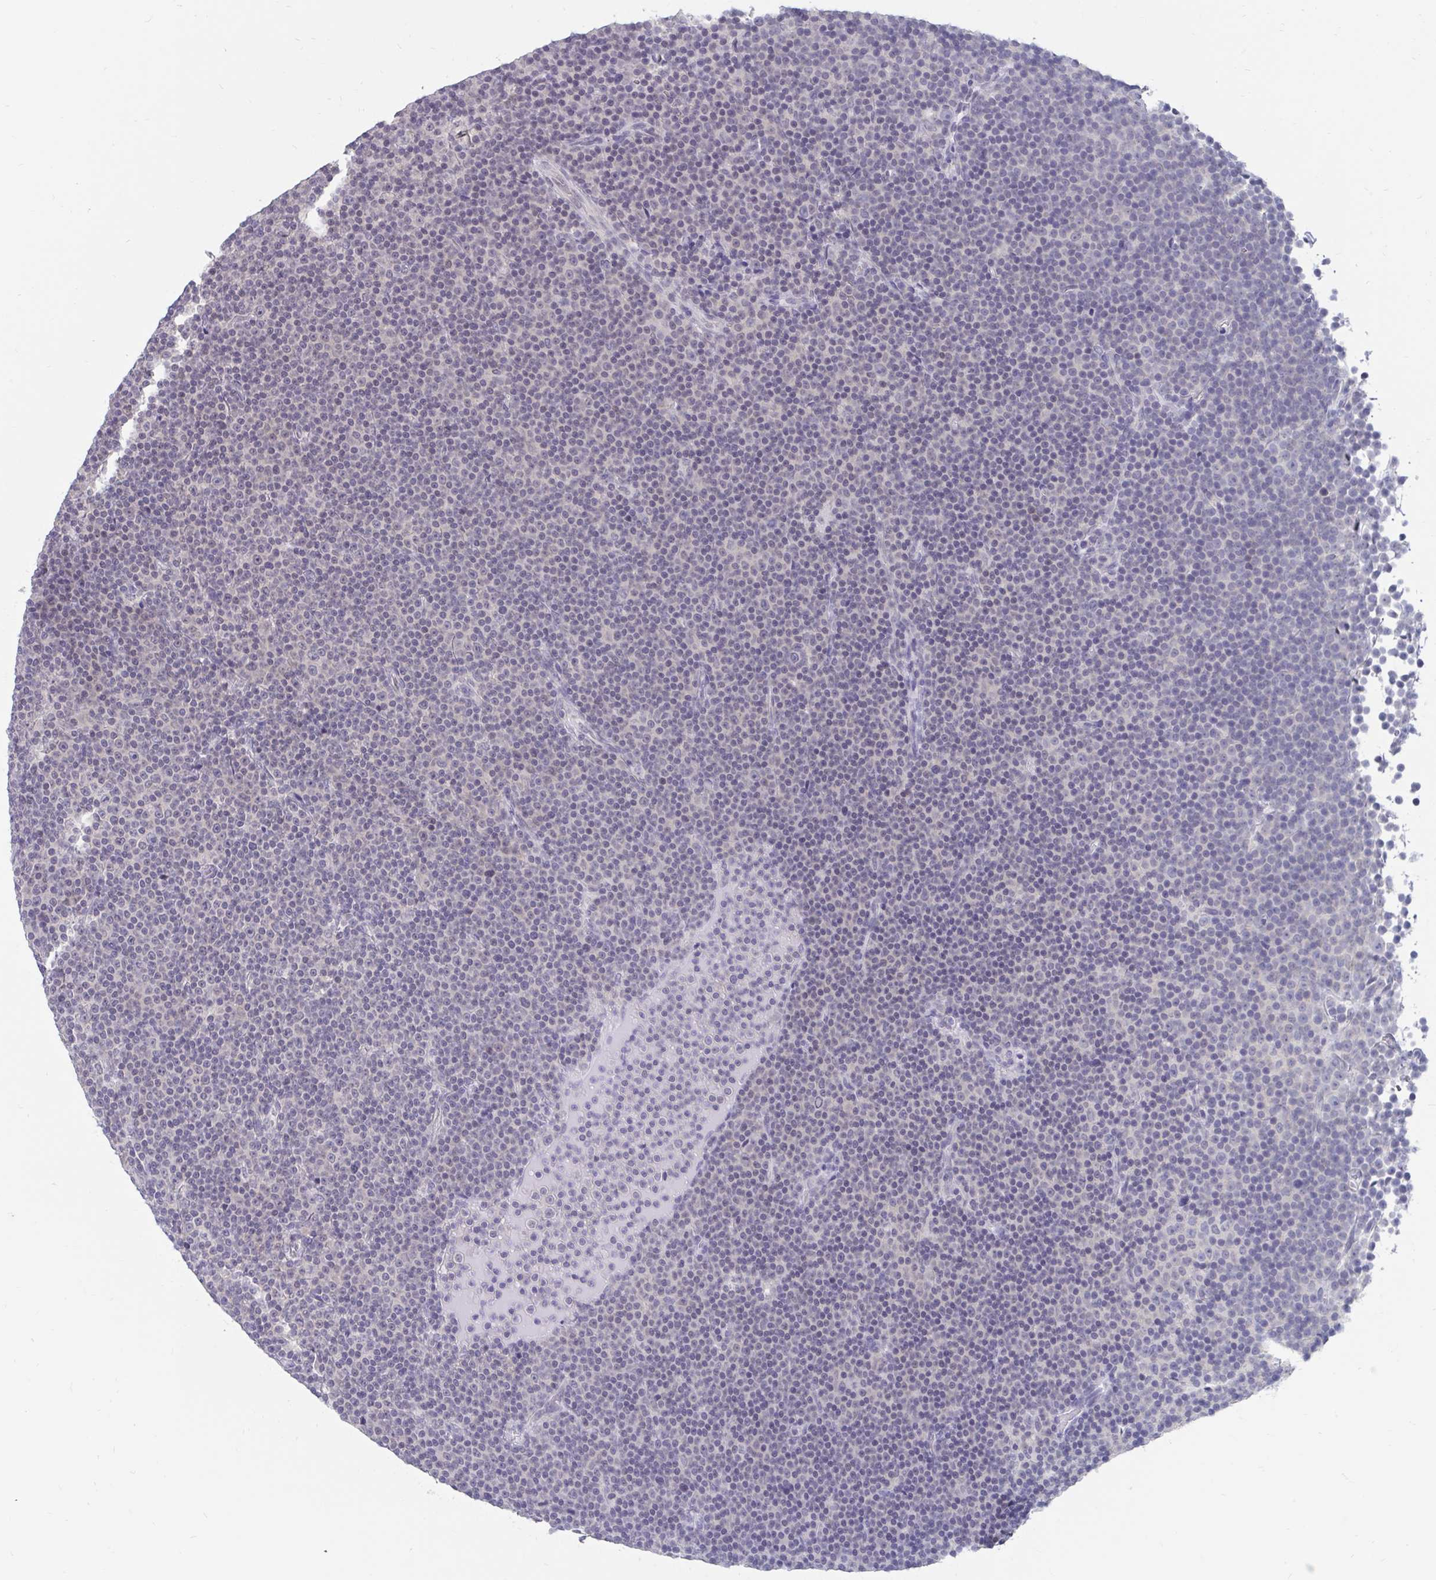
{"staining": {"intensity": "negative", "quantity": "none", "location": "none"}, "tissue": "lymphoma", "cell_type": "Tumor cells", "image_type": "cancer", "snomed": [{"axis": "morphology", "description": "Malignant lymphoma, non-Hodgkin's type, Low grade"}, {"axis": "topography", "description": "Lymph node"}], "caption": "A photomicrograph of lymphoma stained for a protein displays no brown staining in tumor cells. (DAB immunohistochemistry (IHC) with hematoxylin counter stain).", "gene": "ARPP19", "patient": {"sex": "female", "age": 67}}